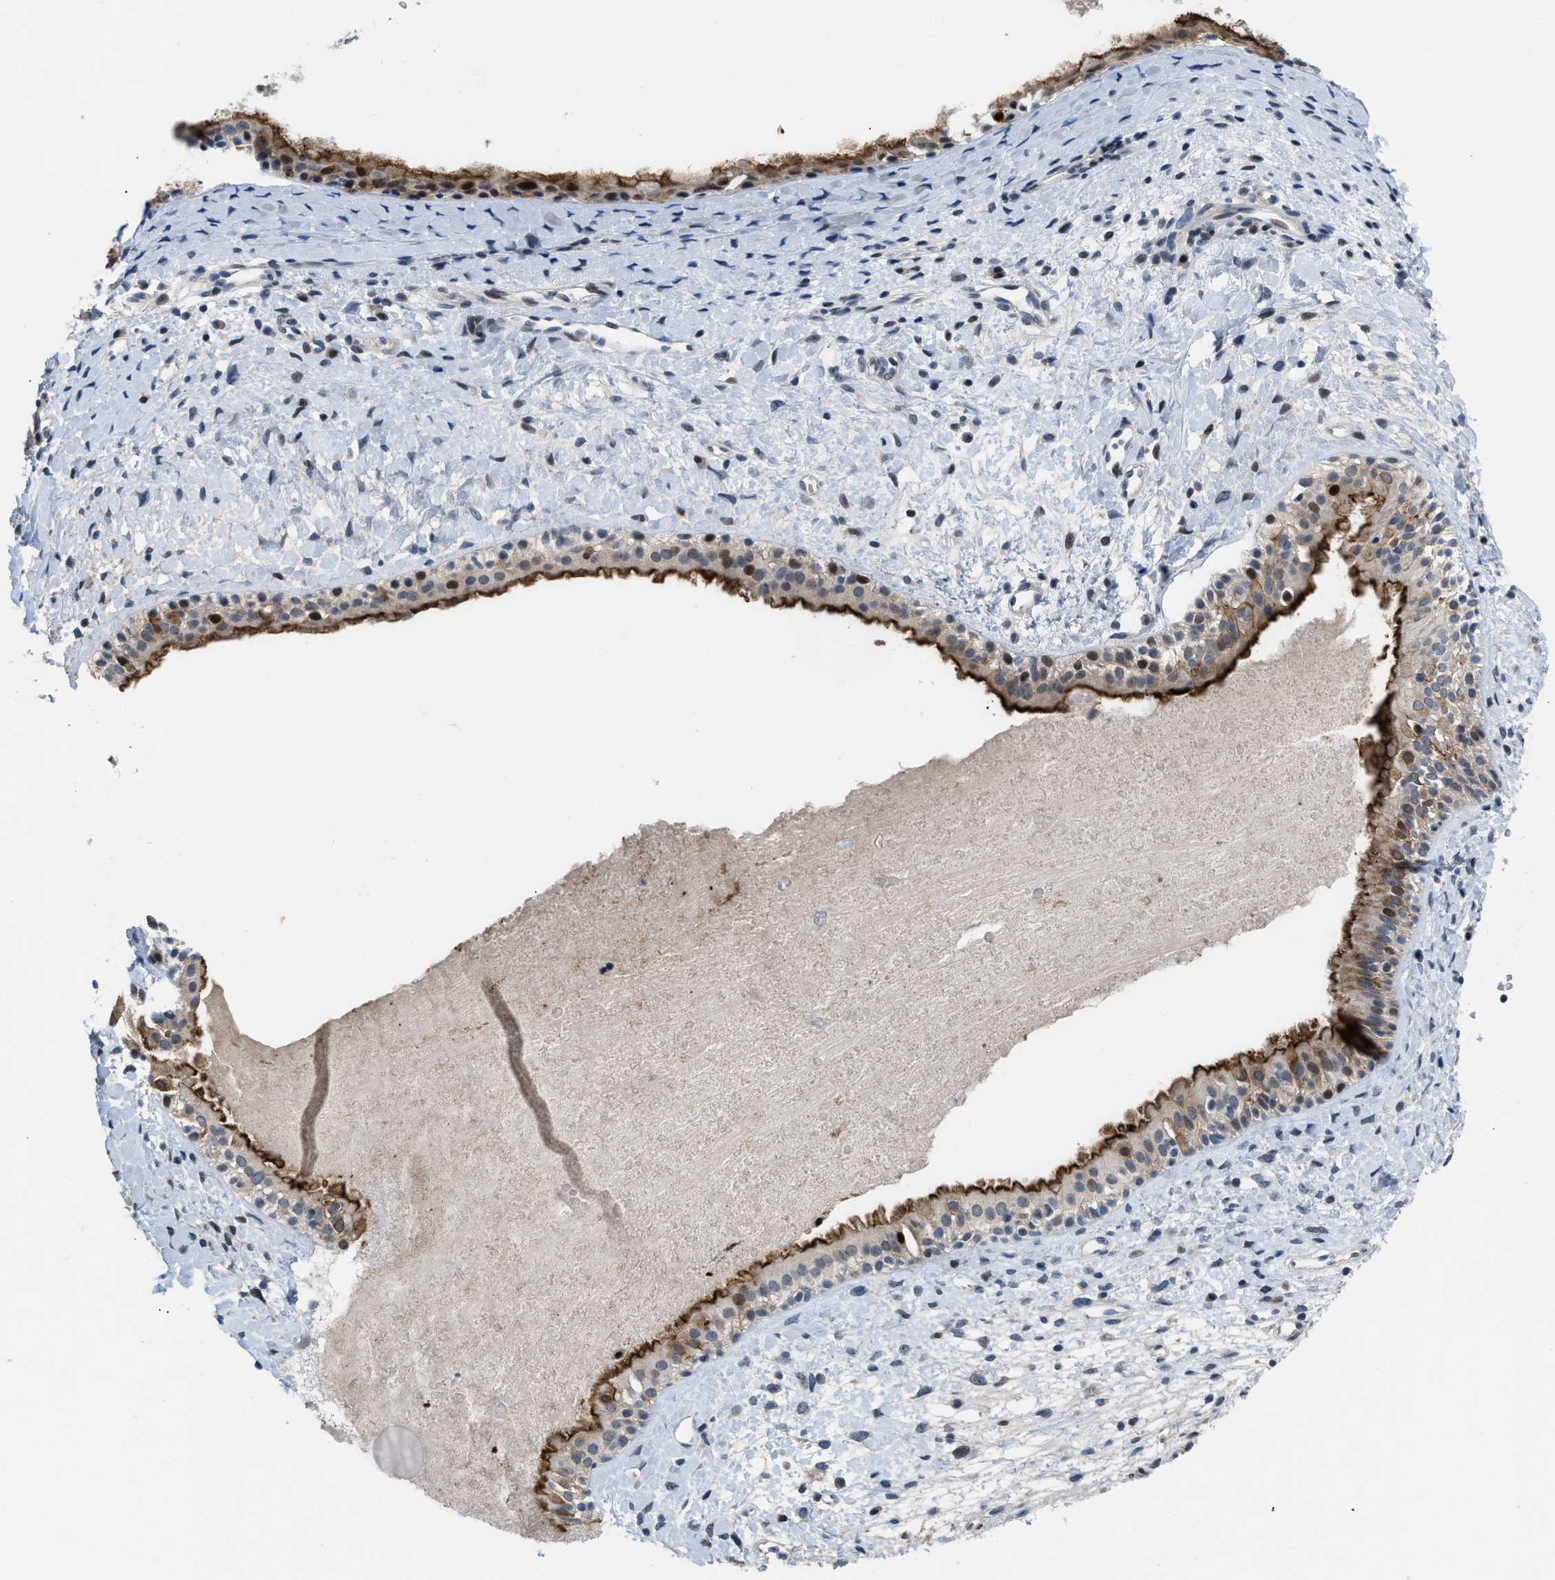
{"staining": {"intensity": "strong", "quantity": "25%-75%", "location": "cytoplasmic/membranous,nuclear"}, "tissue": "nasopharynx", "cell_type": "Respiratory epithelial cells", "image_type": "normal", "snomed": [{"axis": "morphology", "description": "Normal tissue, NOS"}, {"axis": "topography", "description": "Nasopharynx"}], "caption": "Protein staining of normal nasopharynx displays strong cytoplasmic/membranous,nuclear staining in approximately 25%-75% of respiratory epithelial cells. The protein is stained brown, and the nuclei are stained in blue (DAB IHC with brightfield microscopy, high magnification).", "gene": "SETDB1", "patient": {"sex": "male", "age": 22}}